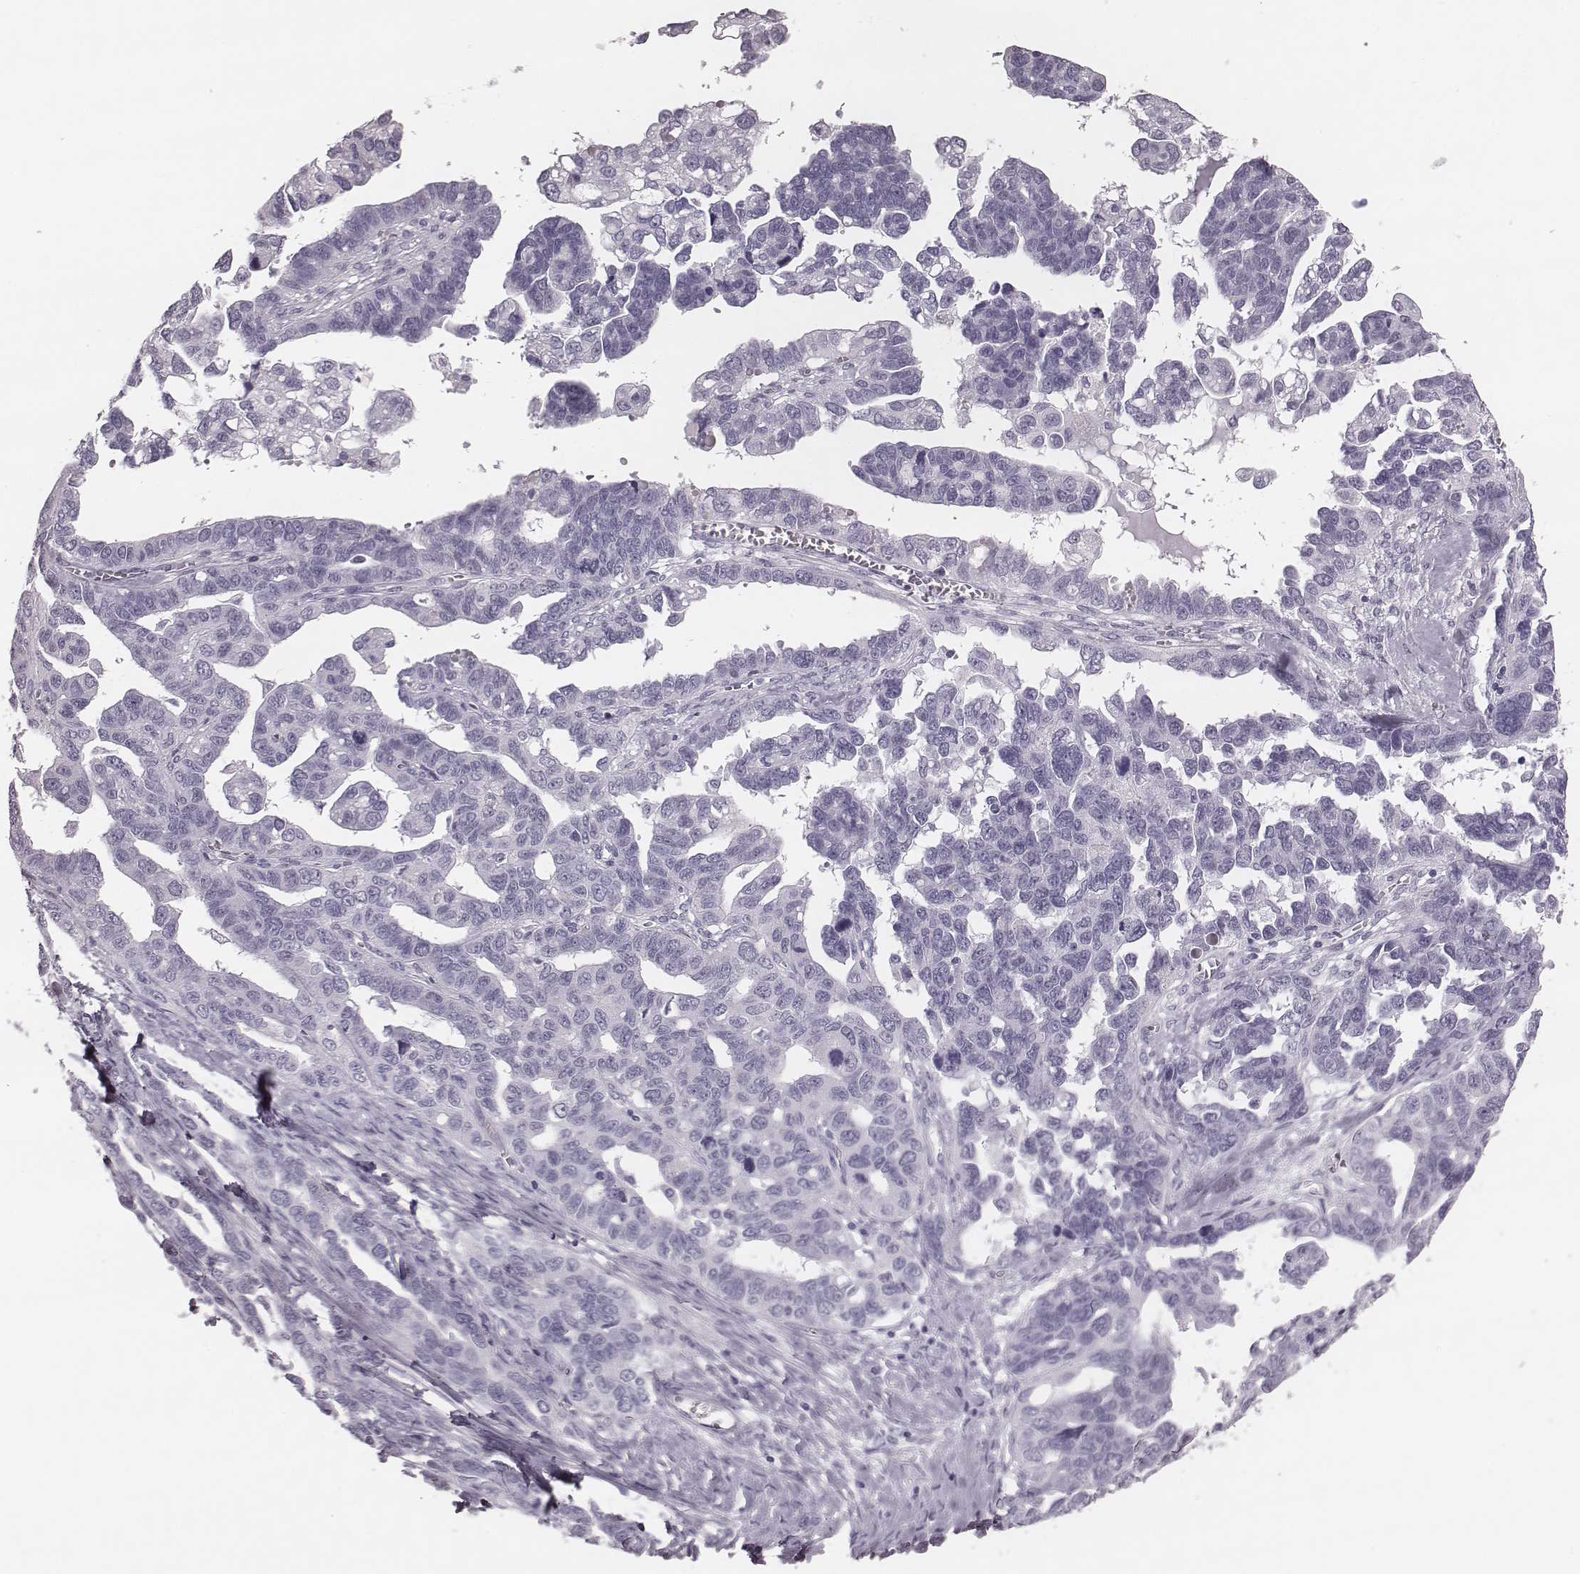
{"staining": {"intensity": "negative", "quantity": "none", "location": "none"}, "tissue": "ovarian cancer", "cell_type": "Tumor cells", "image_type": "cancer", "snomed": [{"axis": "morphology", "description": "Cystadenocarcinoma, serous, NOS"}, {"axis": "topography", "description": "Ovary"}], "caption": "Tumor cells show no significant protein staining in ovarian cancer (serous cystadenocarcinoma). (Brightfield microscopy of DAB immunohistochemistry (IHC) at high magnification).", "gene": "KRT74", "patient": {"sex": "female", "age": 69}}